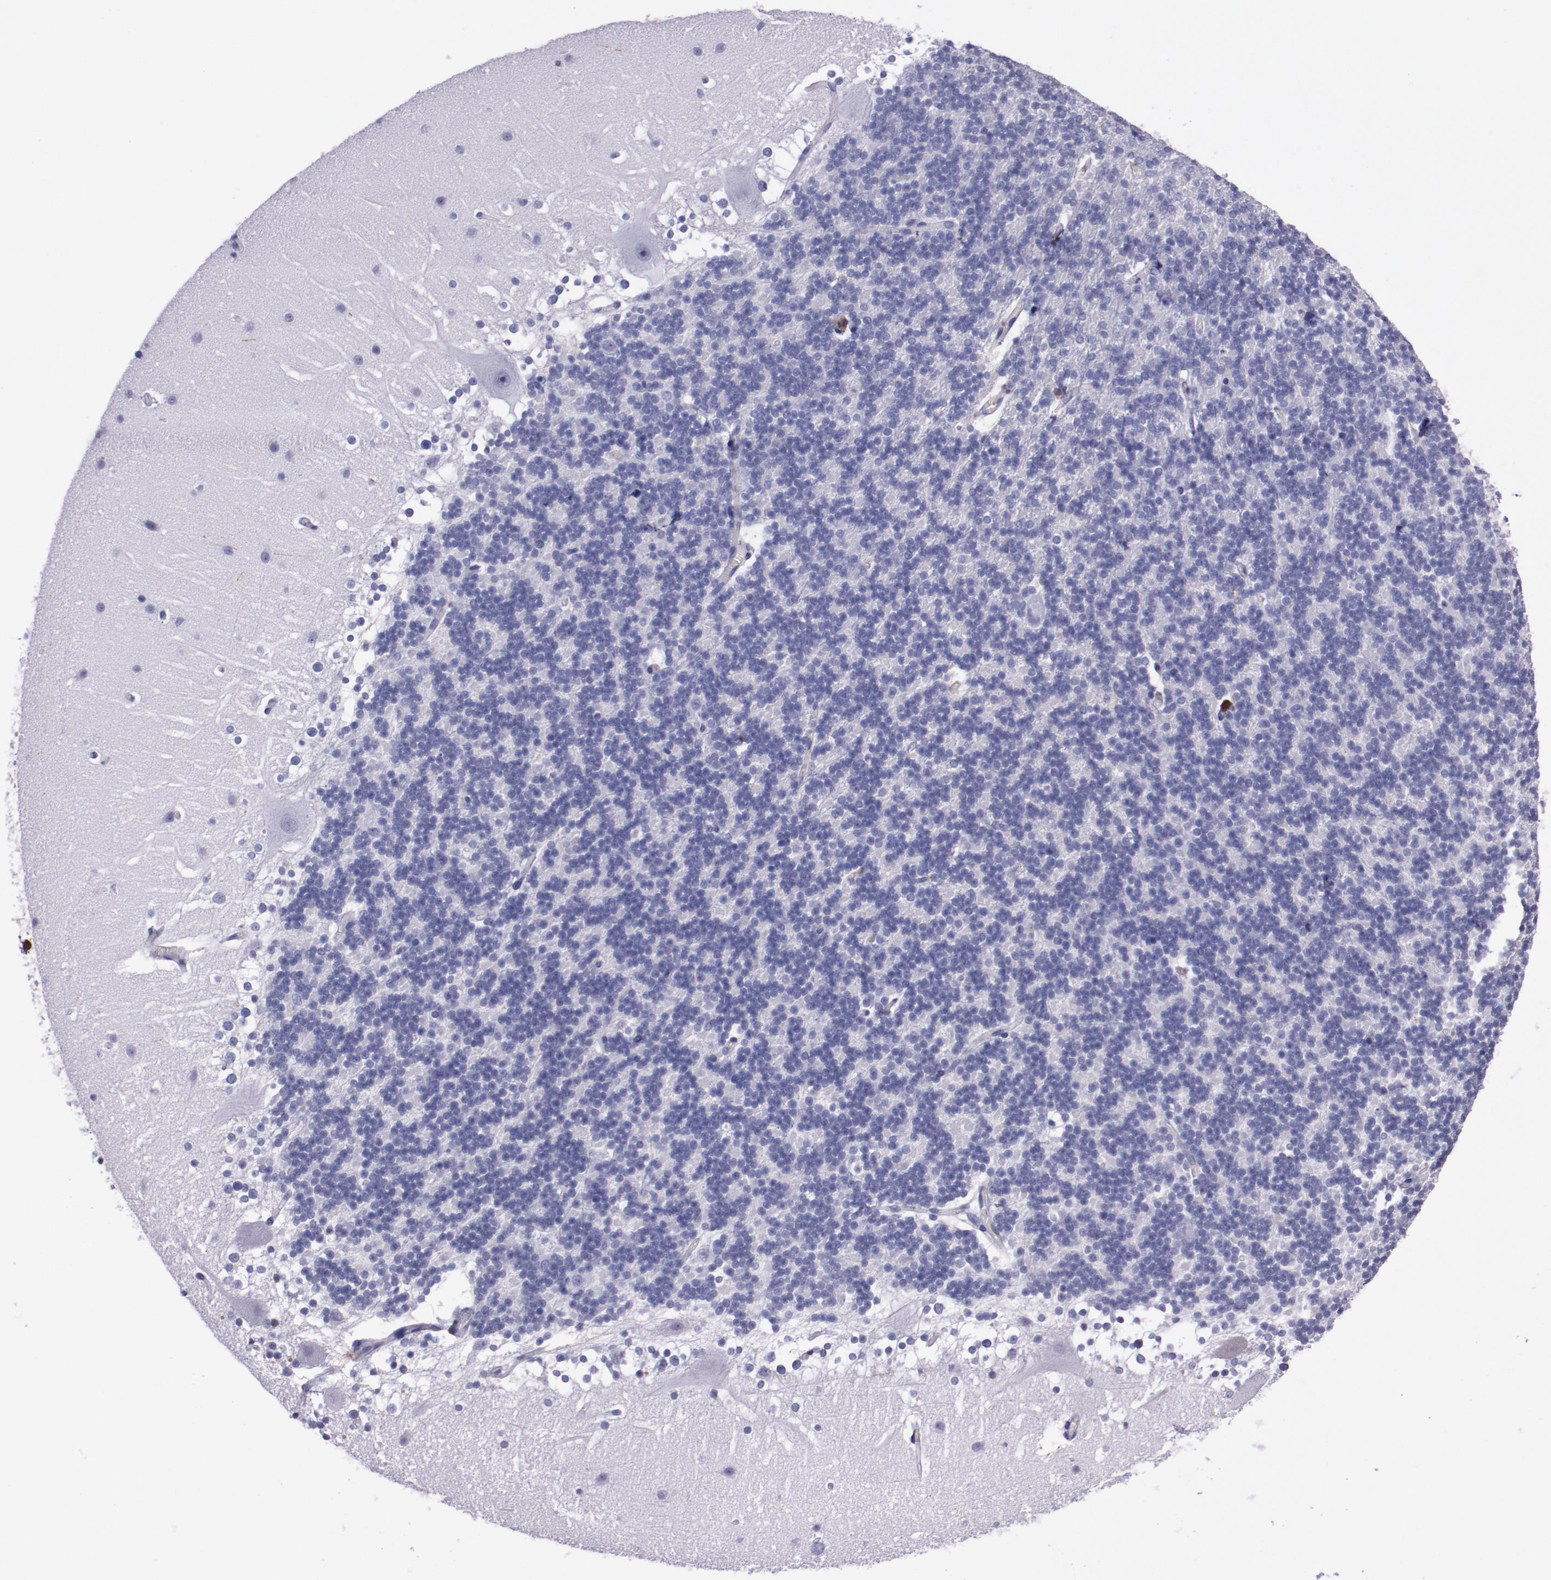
{"staining": {"intensity": "negative", "quantity": "none", "location": "none"}, "tissue": "cerebellum", "cell_type": "Cells in granular layer", "image_type": "normal", "snomed": [{"axis": "morphology", "description": "Normal tissue, NOS"}, {"axis": "topography", "description": "Cerebellum"}], "caption": "High power microscopy micrograph of an IHC histopathology image of normal cerebellum, revealing no significant staining in cells in granular layer. (DAB (3,3'-diaminobenzidine) immunohistochemistry, high magnification).", "gene": "APOH", "patient": {"sex": "female", "age": 19}}